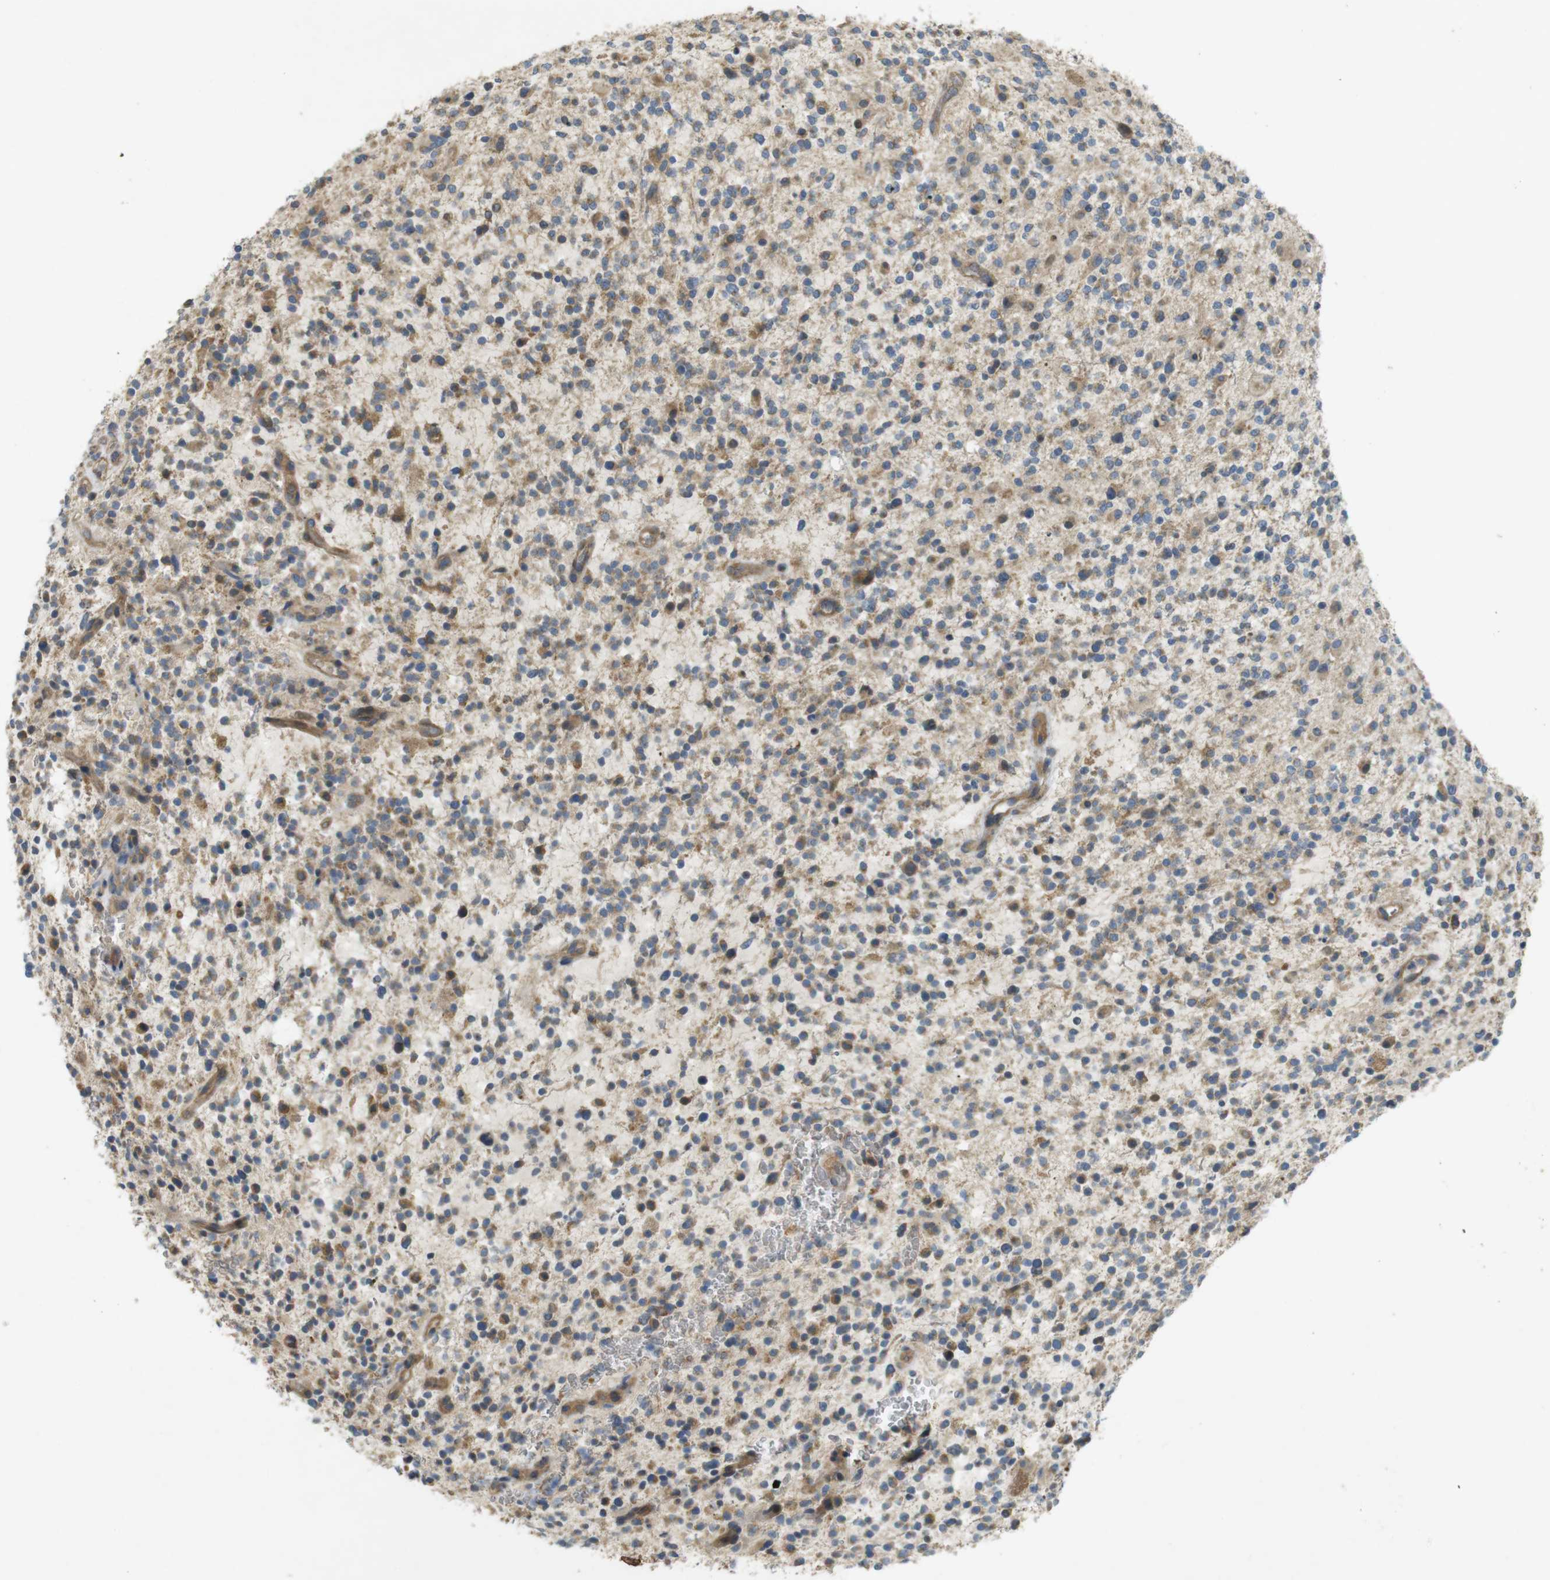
{"staining": {"intensity": "moderate", "quantity": "25%-75%", "location": "cytoplasmic/membranous"}, "tissue": "glioma", "cell_type": "Tumor cells", "image_type": "cancer", "snomed": [{"axis": "morphology", "description": "Glioma, malignant, High grade"}, {"axis": "topography", "description": "Brain"}], "caption": "Tumor cells show medium levels of moderate cytoplasmic/membranous expression in about 25%-75% of cells in human malignant high-grade glioma.", "gene": "CLTC", "patient": {"sex": "male", "age": 48}}